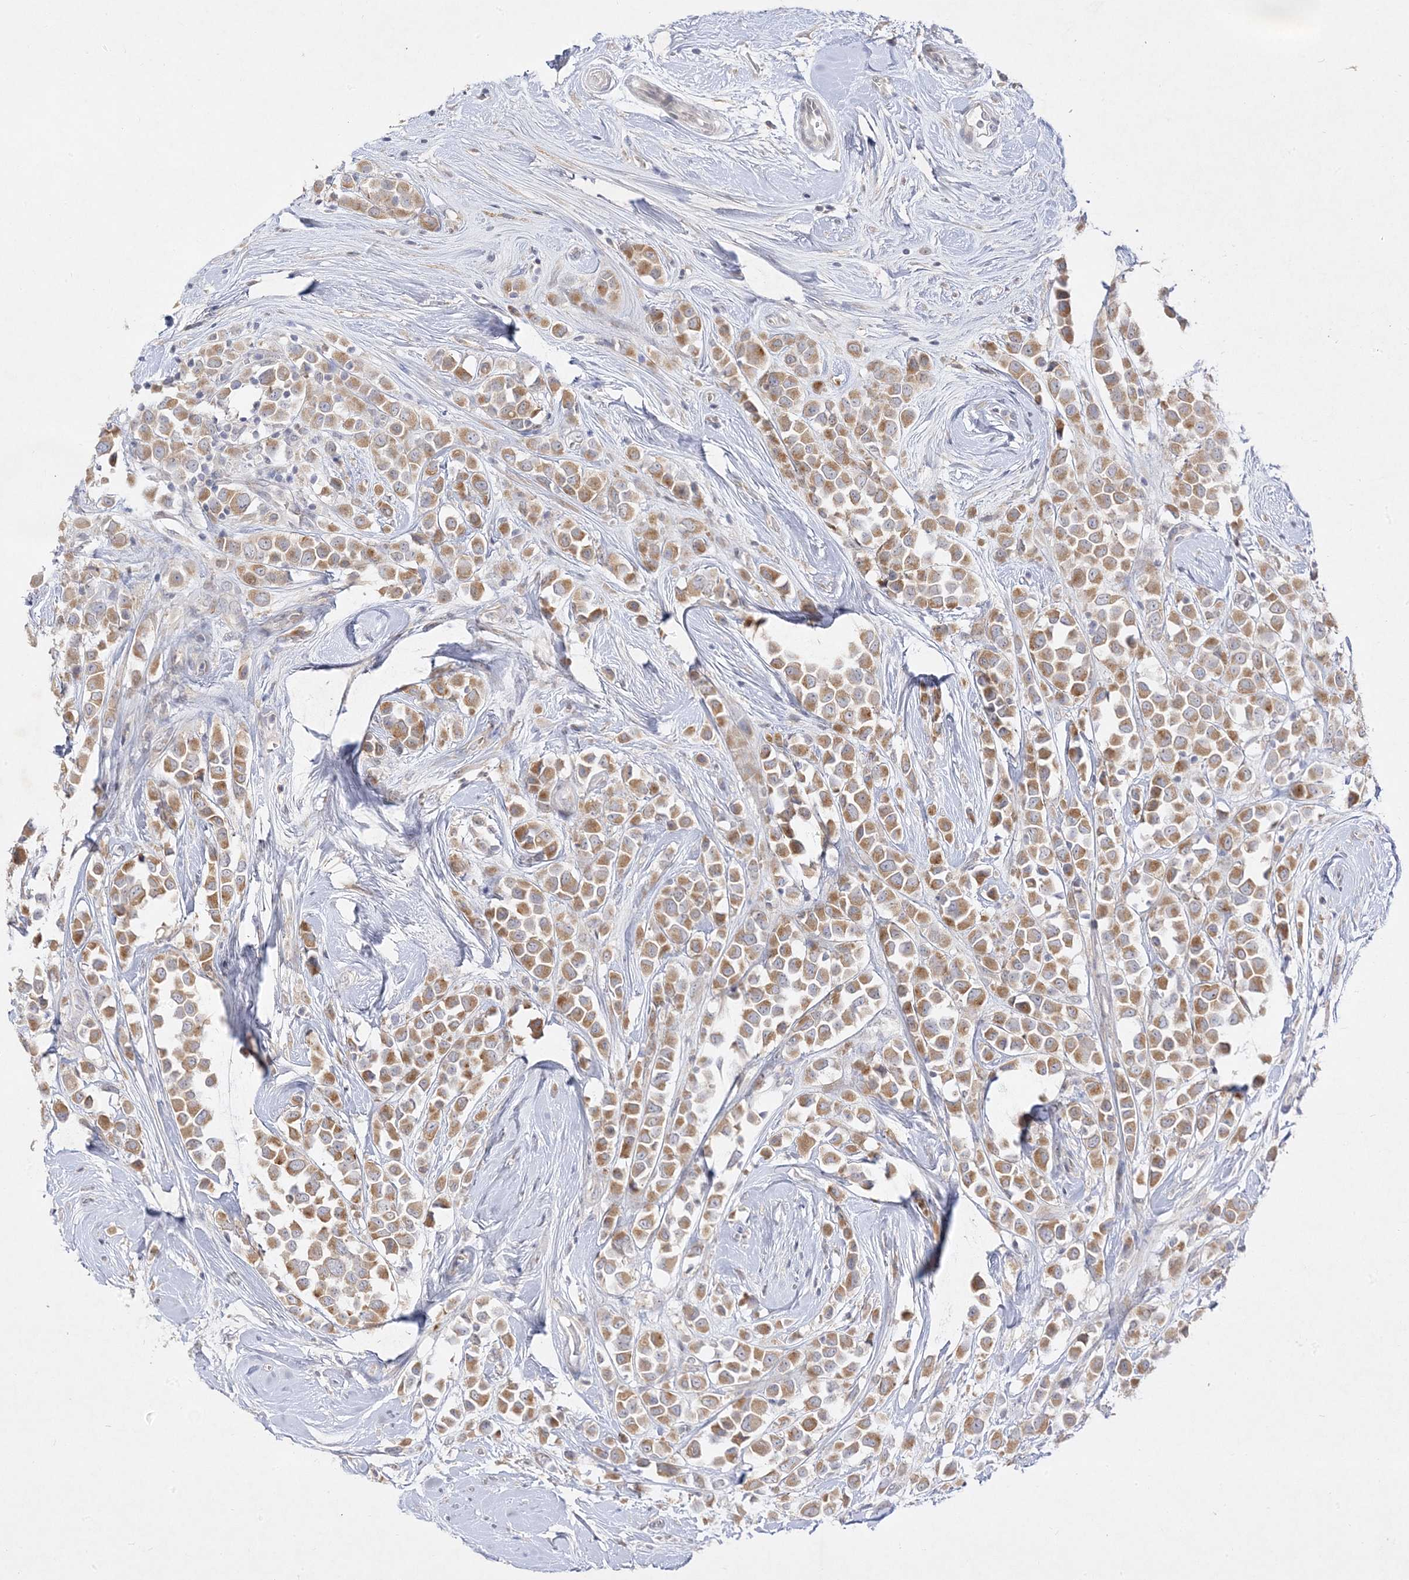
{"staining": {"intensity": "moderate", "quantity": ">75%", "location": "cytoplasmic/membranous"}, "tissue": "breast cancer", "cell_type": "Tumor cells", "image_type": "cancer", "snomed": [{"axis": "morphology", "description": "Duct carcinoma"}, {"axis": "topography", "description": "Breast"}], "caption": "Moderate cytoplasmic/membranous positivity for a protein is identified in approximately >75% of tumor cells of invasive ductal carcinoma (breast) using immunohistochemistry (IHC).", "gene": "C2CD2", "patient": {"sex": "female", "age": 61}}